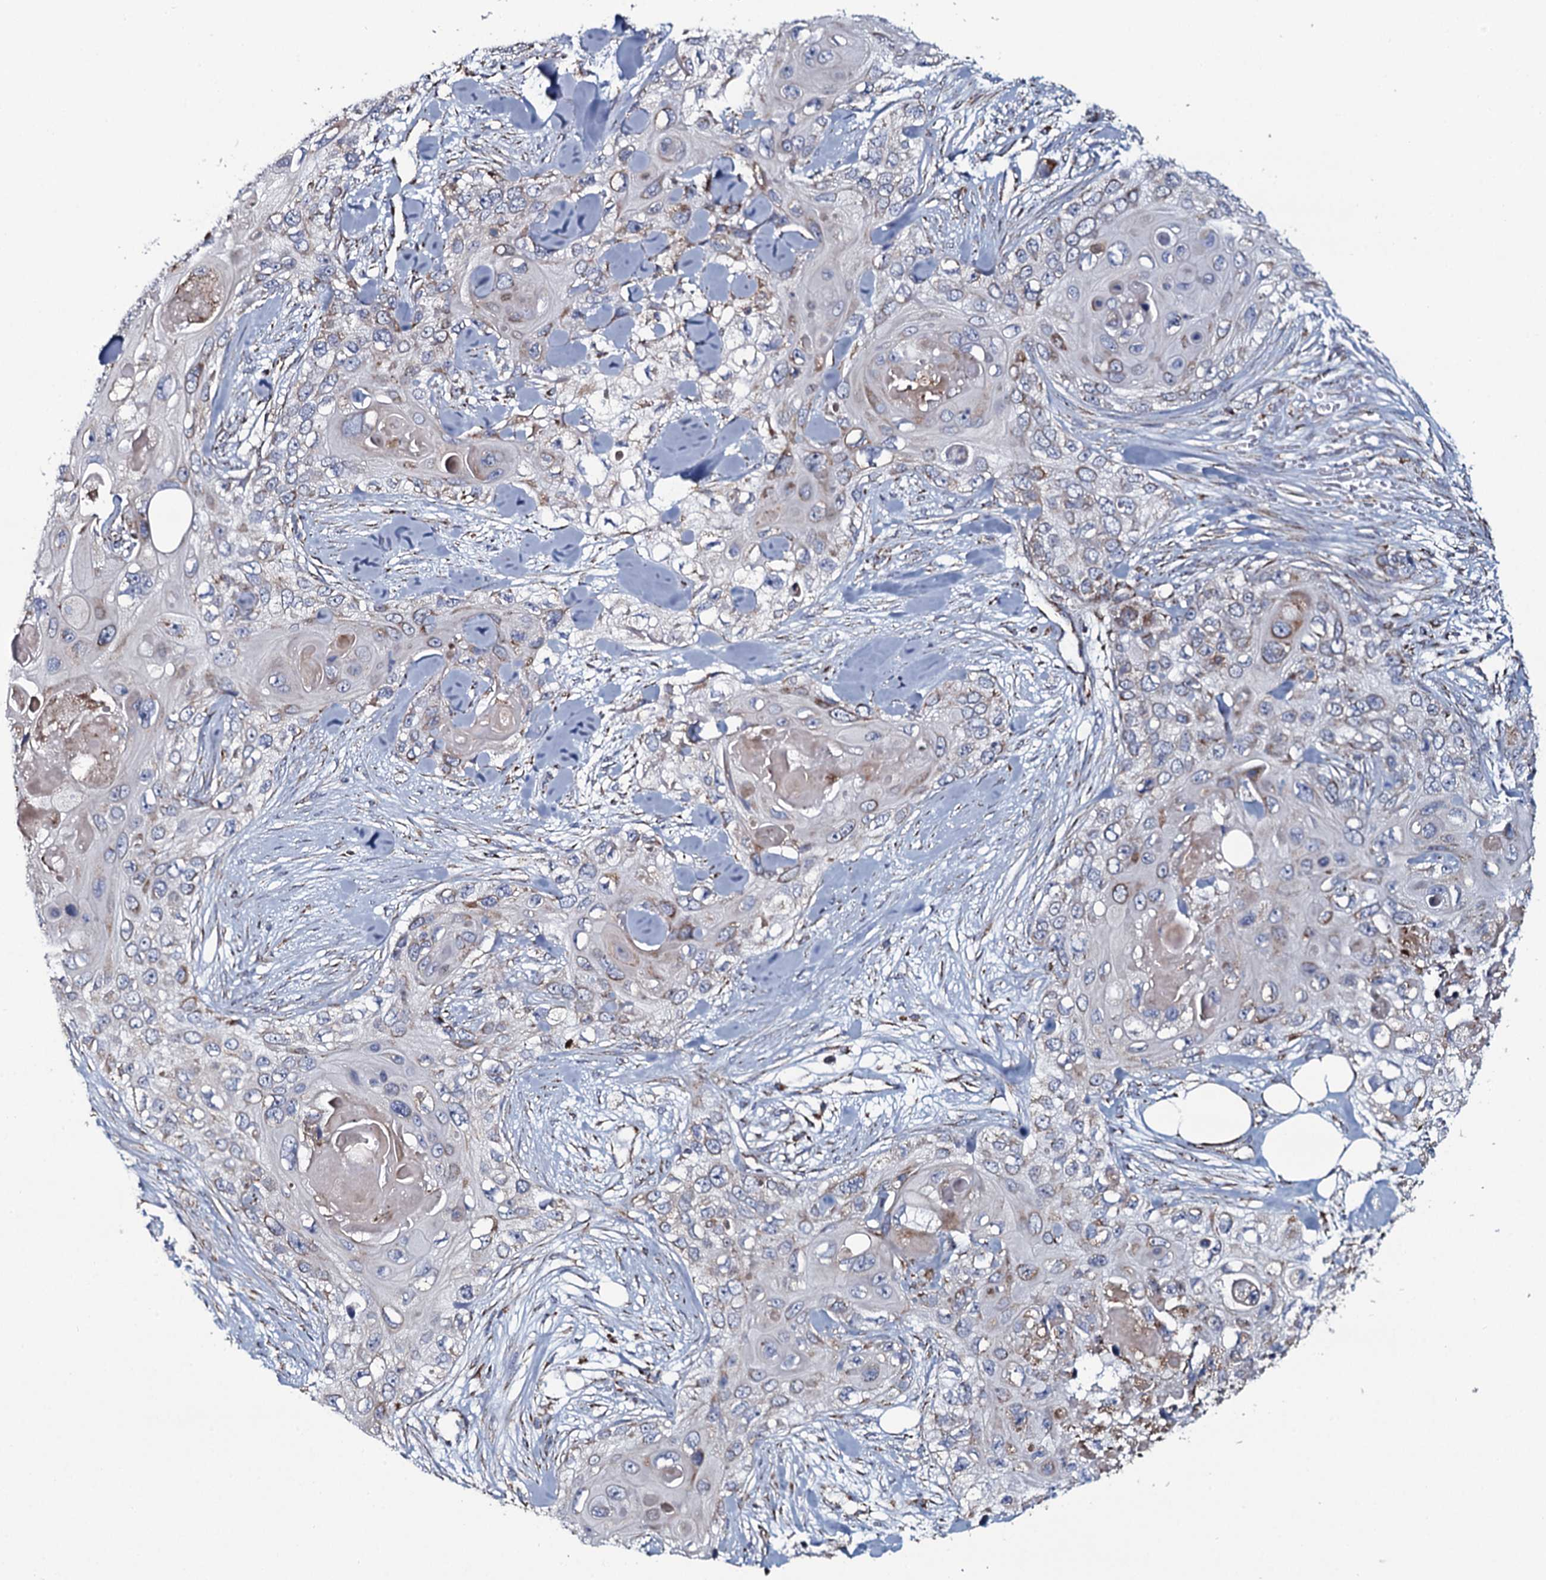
{"staining": {"intensity": "weak", "quantity": "<25%", "location": "cytoplasmic/membranous"}, "tissue": "skin cancer", "cell_type": "Tumor cells", "image_type": "cancer", "snomed": [{"axis": "morphology", "description": "Normal tissue, NOS"}, {"axis": "morphology", "description": "Squamous cell carcinoma, NOS"}, {"axis": "topography", "description": "Skin"}], "caption": "Skin cancer was stained to show a protein in brown. There is no significant expression in tumor cells.", "gene": "EVC2", "patient": {"sex": "male", "age": 72}}